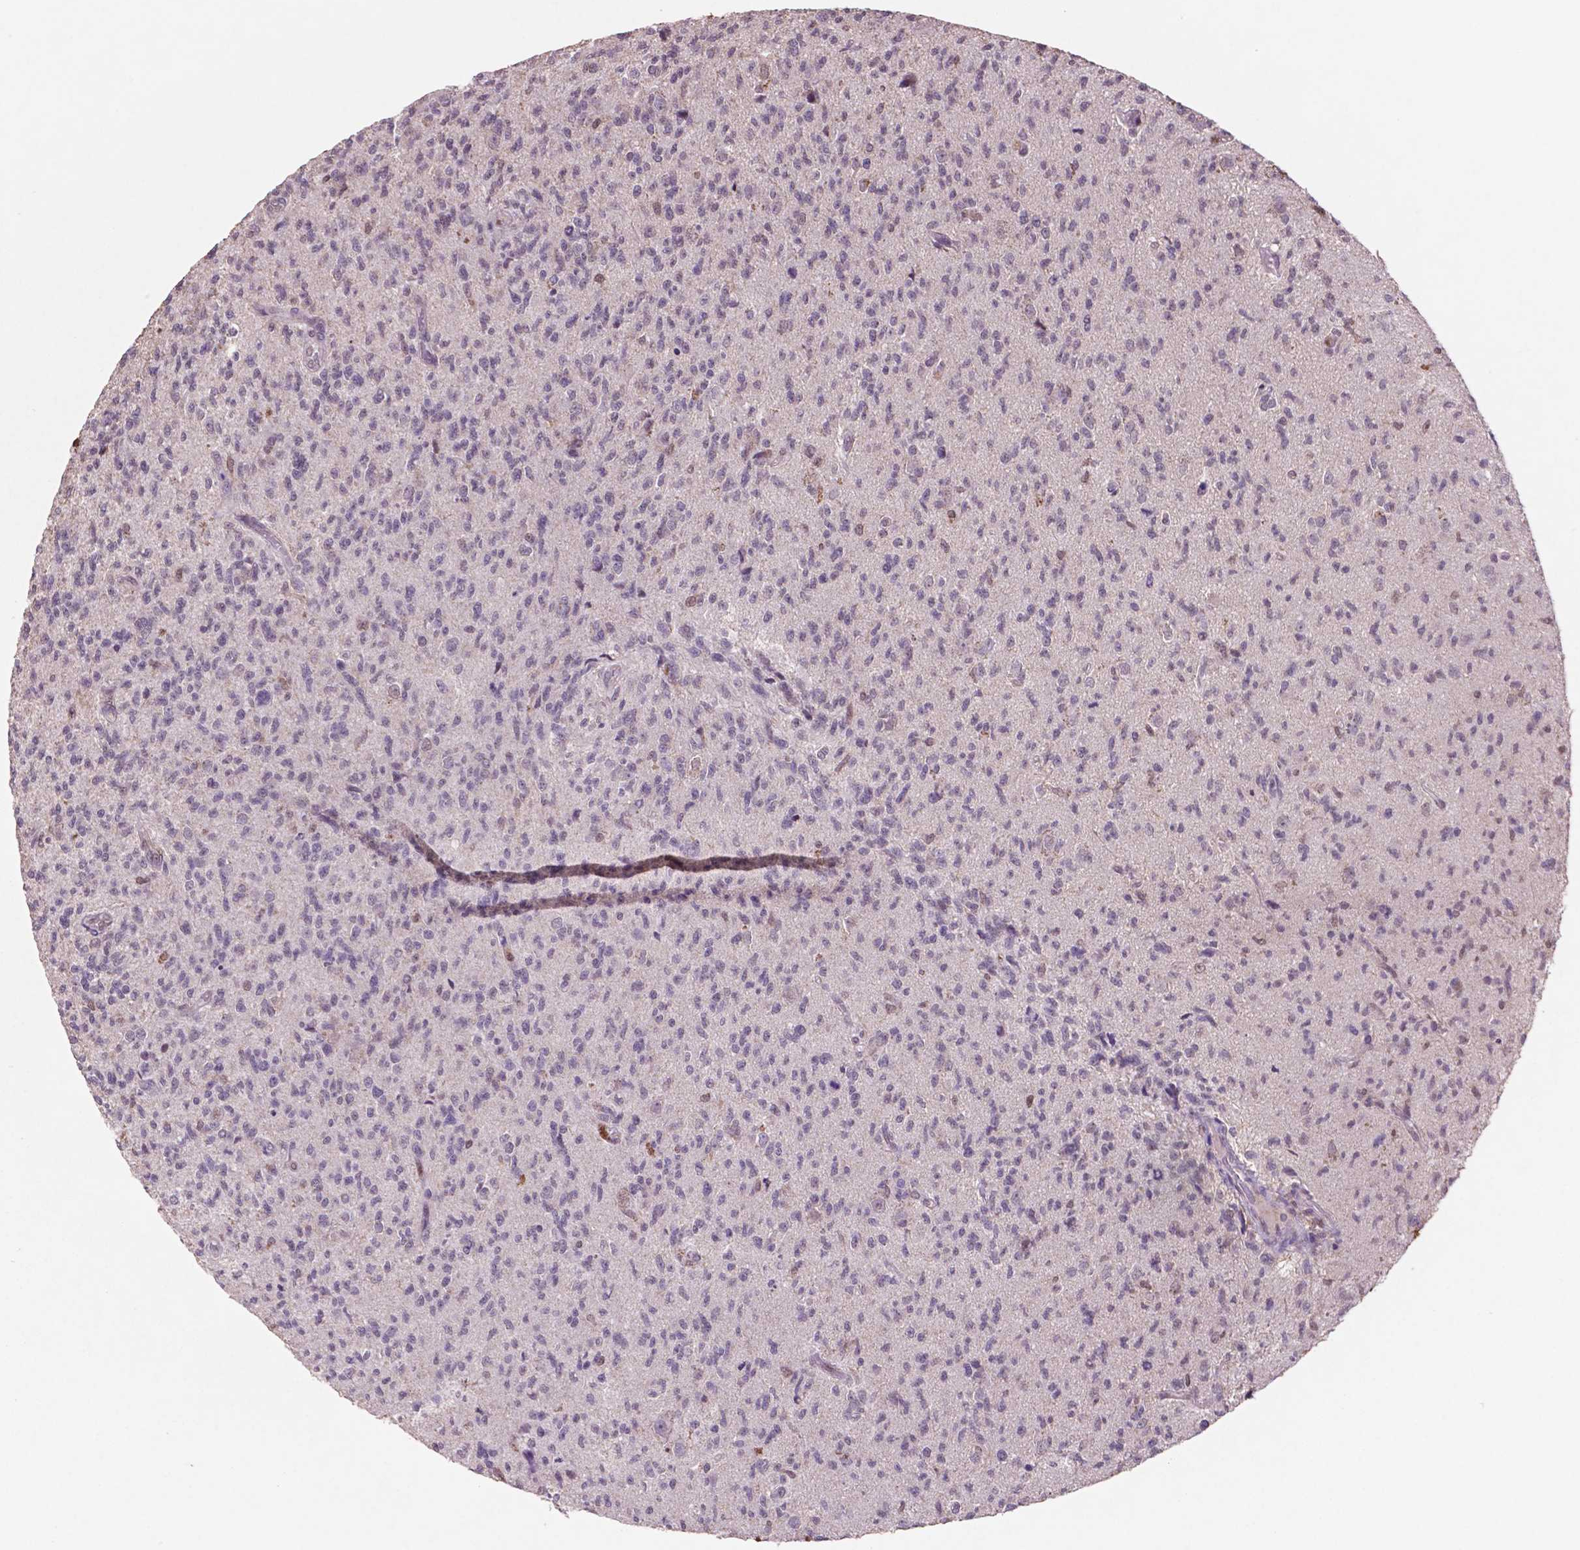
{"staining": {"intensity": "negative", "quantity": "none", "location": "none"}, "tissue": "glioma", "cell_type": "Tumor cells", "image_type": "cancer", "snomed": [{"axis": "morphology", "description": "Glioma, malignant, High grade"}, {"axis": "topography", "description": "Brain"}], "caption": "IHC of human high-grade glioma (malignant) shows no expression in tumor cells. (DAB immunohistochemistry visualized using brightfield microscopy, high magnification).", "gene": "GLRX", "patient": {"sex": "male", "age": 56}}